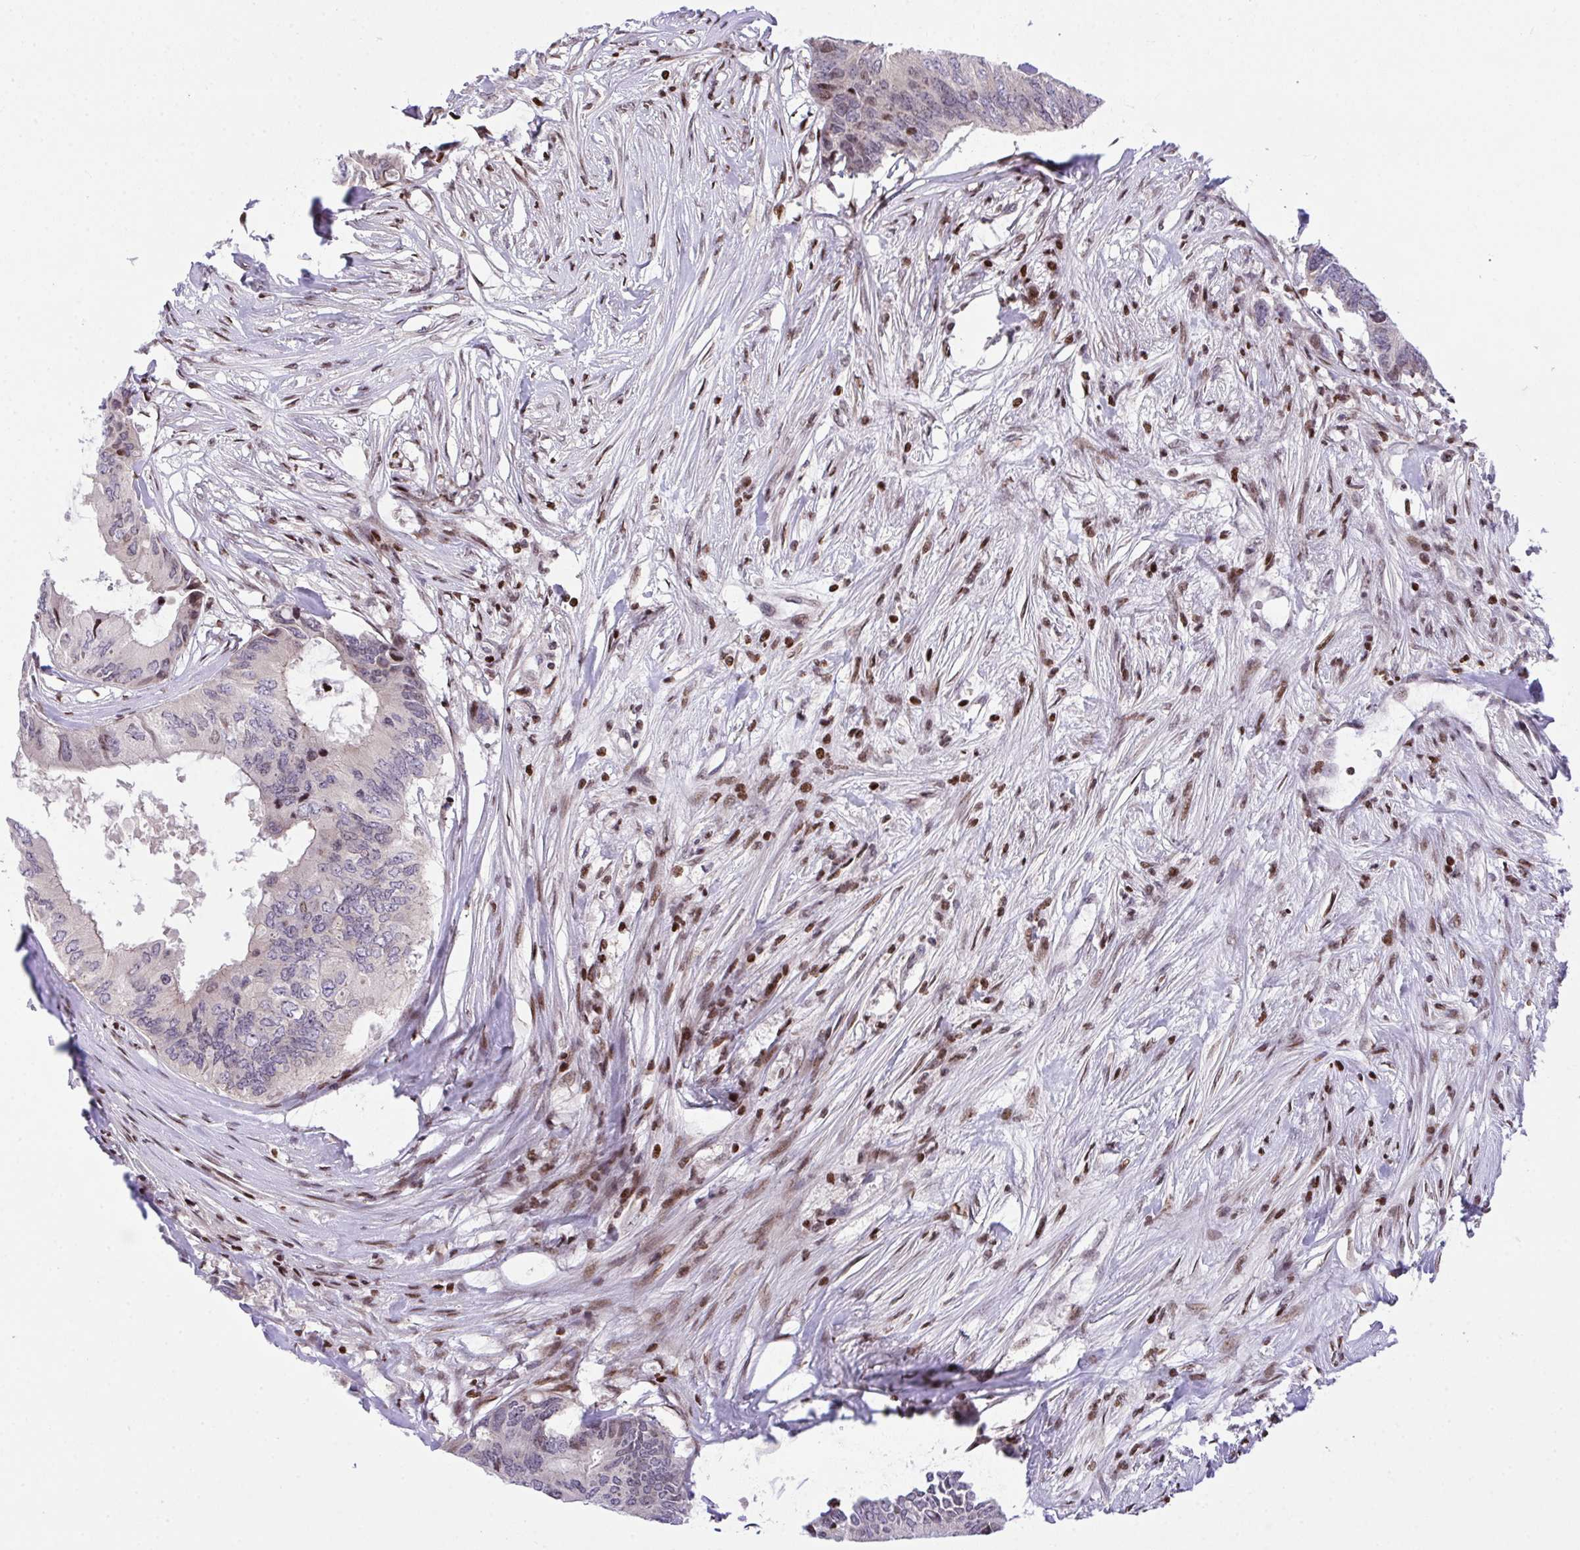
{"staining": {"intensity": "weak", "quantity": "<25%", "location": "nuclear"}, "tissue": "colorectal cancer", "cell_type": "Tumor cells", "image_type": "cancer", "snomed": [{"axis": "morphology", "description": "Adenocarcinoma, NOS"}, {"axis": "topography", "description": "Colon"}], "caption": "Human colorectal adenocarcinoma stained for a protein using IHC reveals no staining in tumor cells.", "gene": "RAPGEF5", "patient": {"sex": "male", "age": 71}}